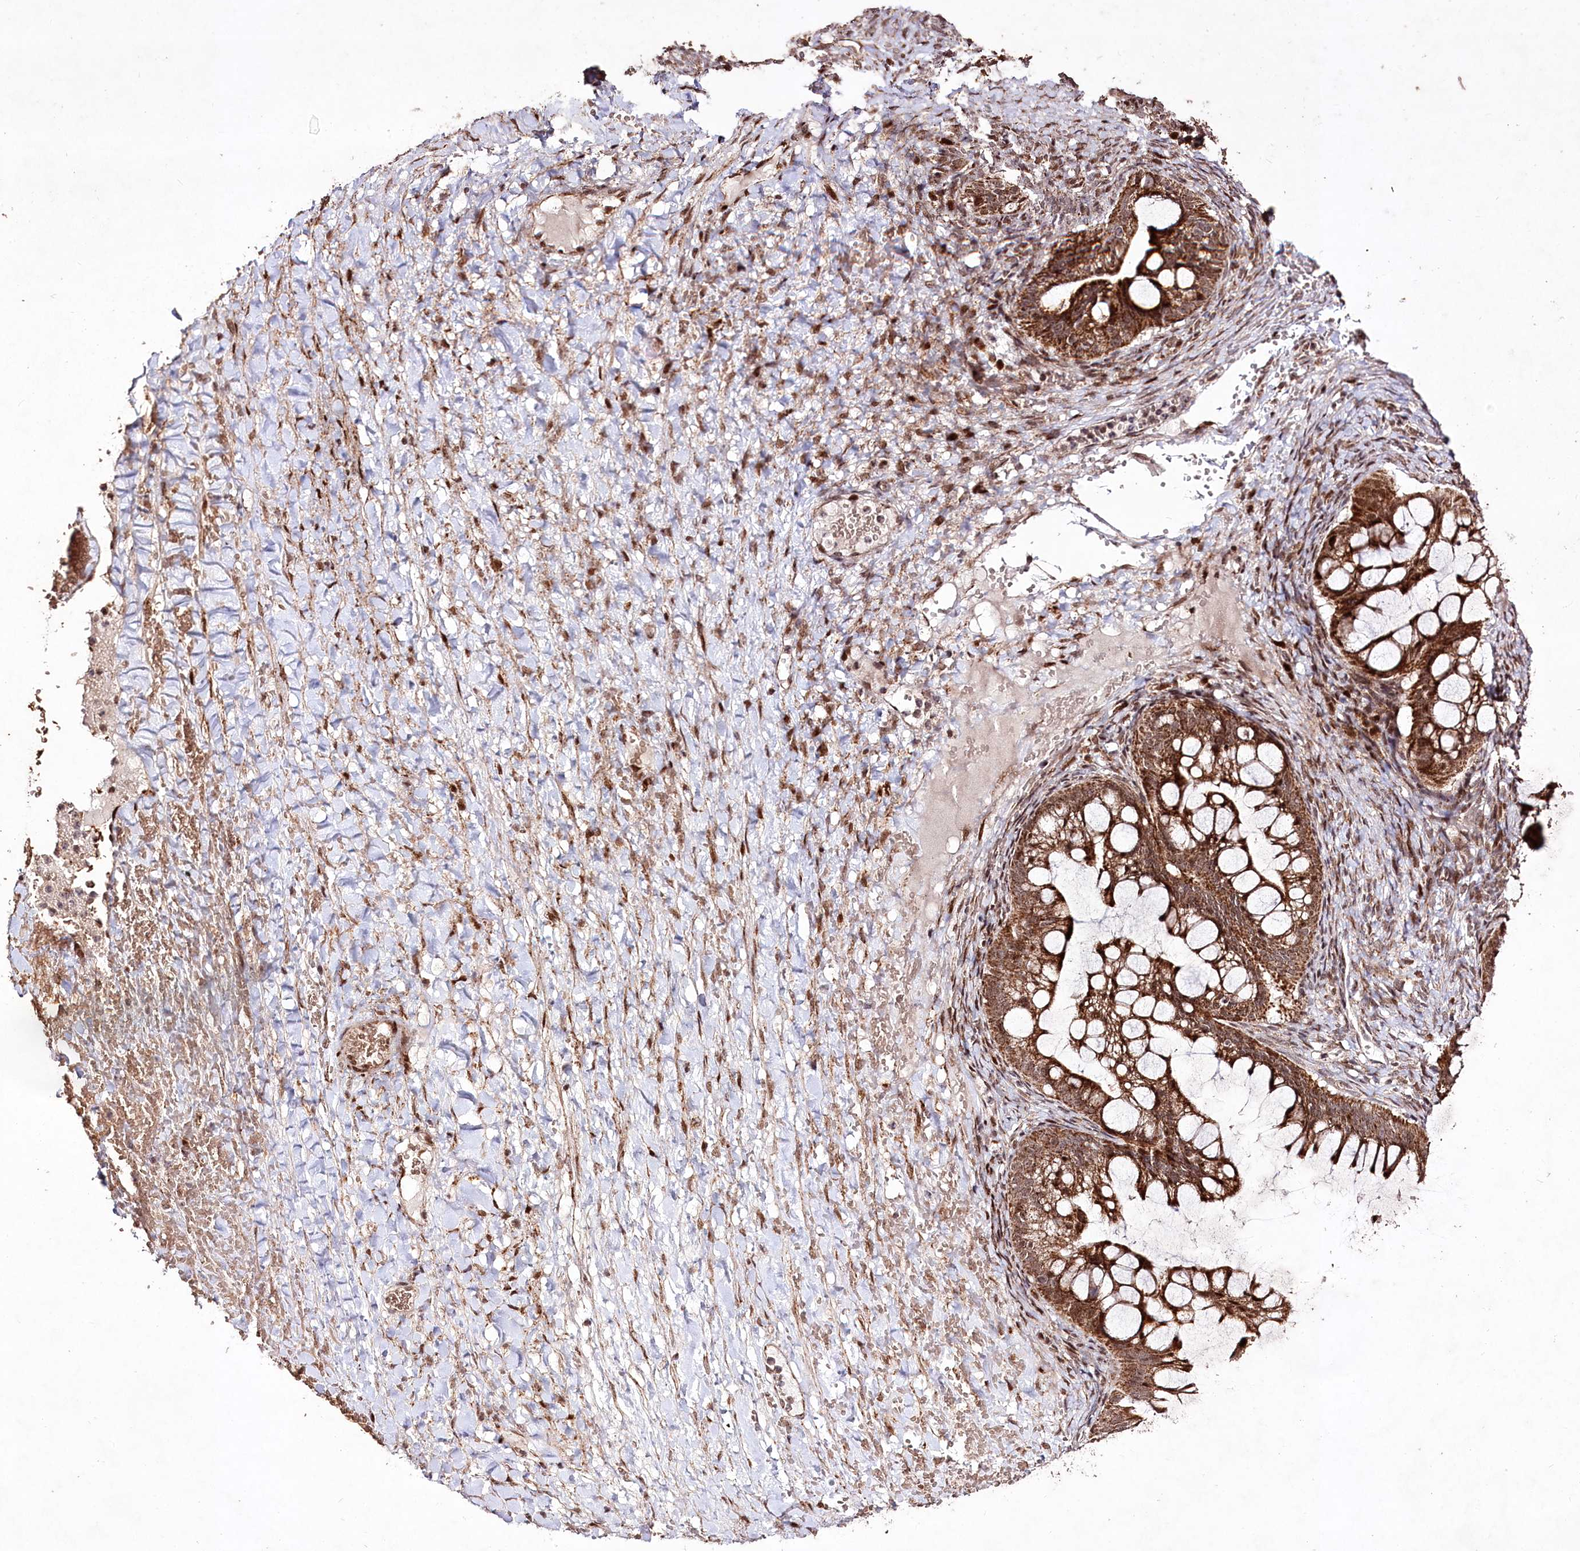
{"staining": {"intensity": "strong", "quantity": ">75%", "location": "cytoplasmic/membranous"}, "tissue": "ovarian cancer", "cell_type": "Tumor cells", "image_type": "cancer", "snomed": [{"axis": "morphology", "description": "Cystadenocarcinoma, mucinous, NOS"}, {"axis": "topography", "description": "Ovary"}], "caption": "Immunohistochemistry (DAB (3,3'-diaminobenzidine)) staining of ovarian cancer (mucinous cystadenocarcinoma) reveals strong cytoplasmic/membranous protein expression in approximately >75% of tumor cells.", "gene": "CARD19", "patient": {"sex": "female", "age": 73}}